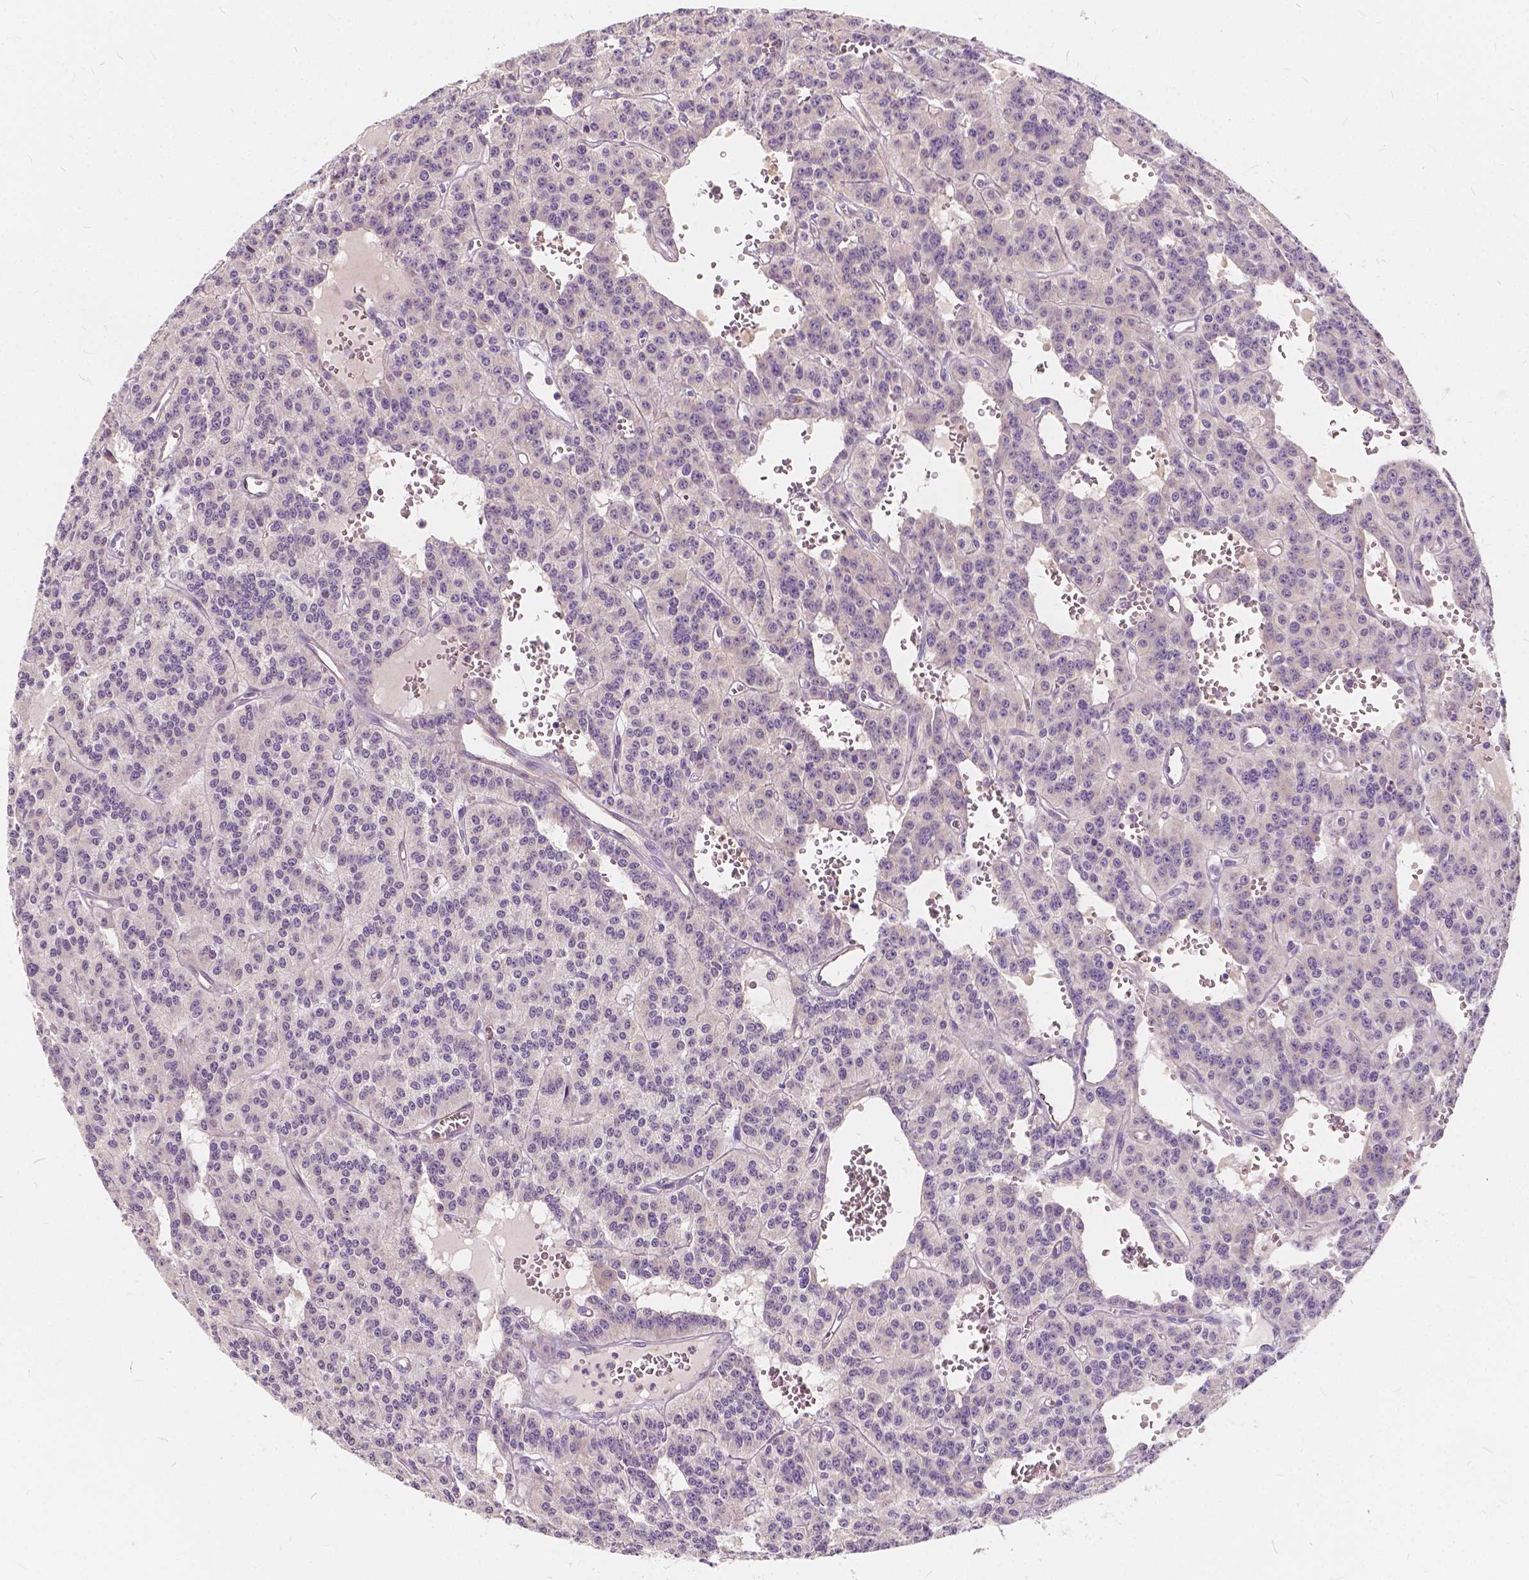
{"staining": {"intensity": "negative", "quantity": "none", "location": "none"}, "tissue": "carcinoid", "cell_type": "Tumor cells", "image_type": "cancer", "snomed": [{"axis": "morphology", "description": "Carcinoid, malignant, NOS"}, {"axis": "topography", "description": "Lung"}], "caption": "An image of carcinoid (malignant) stained for a protein reveals no brown staining in tumor cells.", "gene": "KIAA0513", "patient": {"sex": "female", "age": 71}}